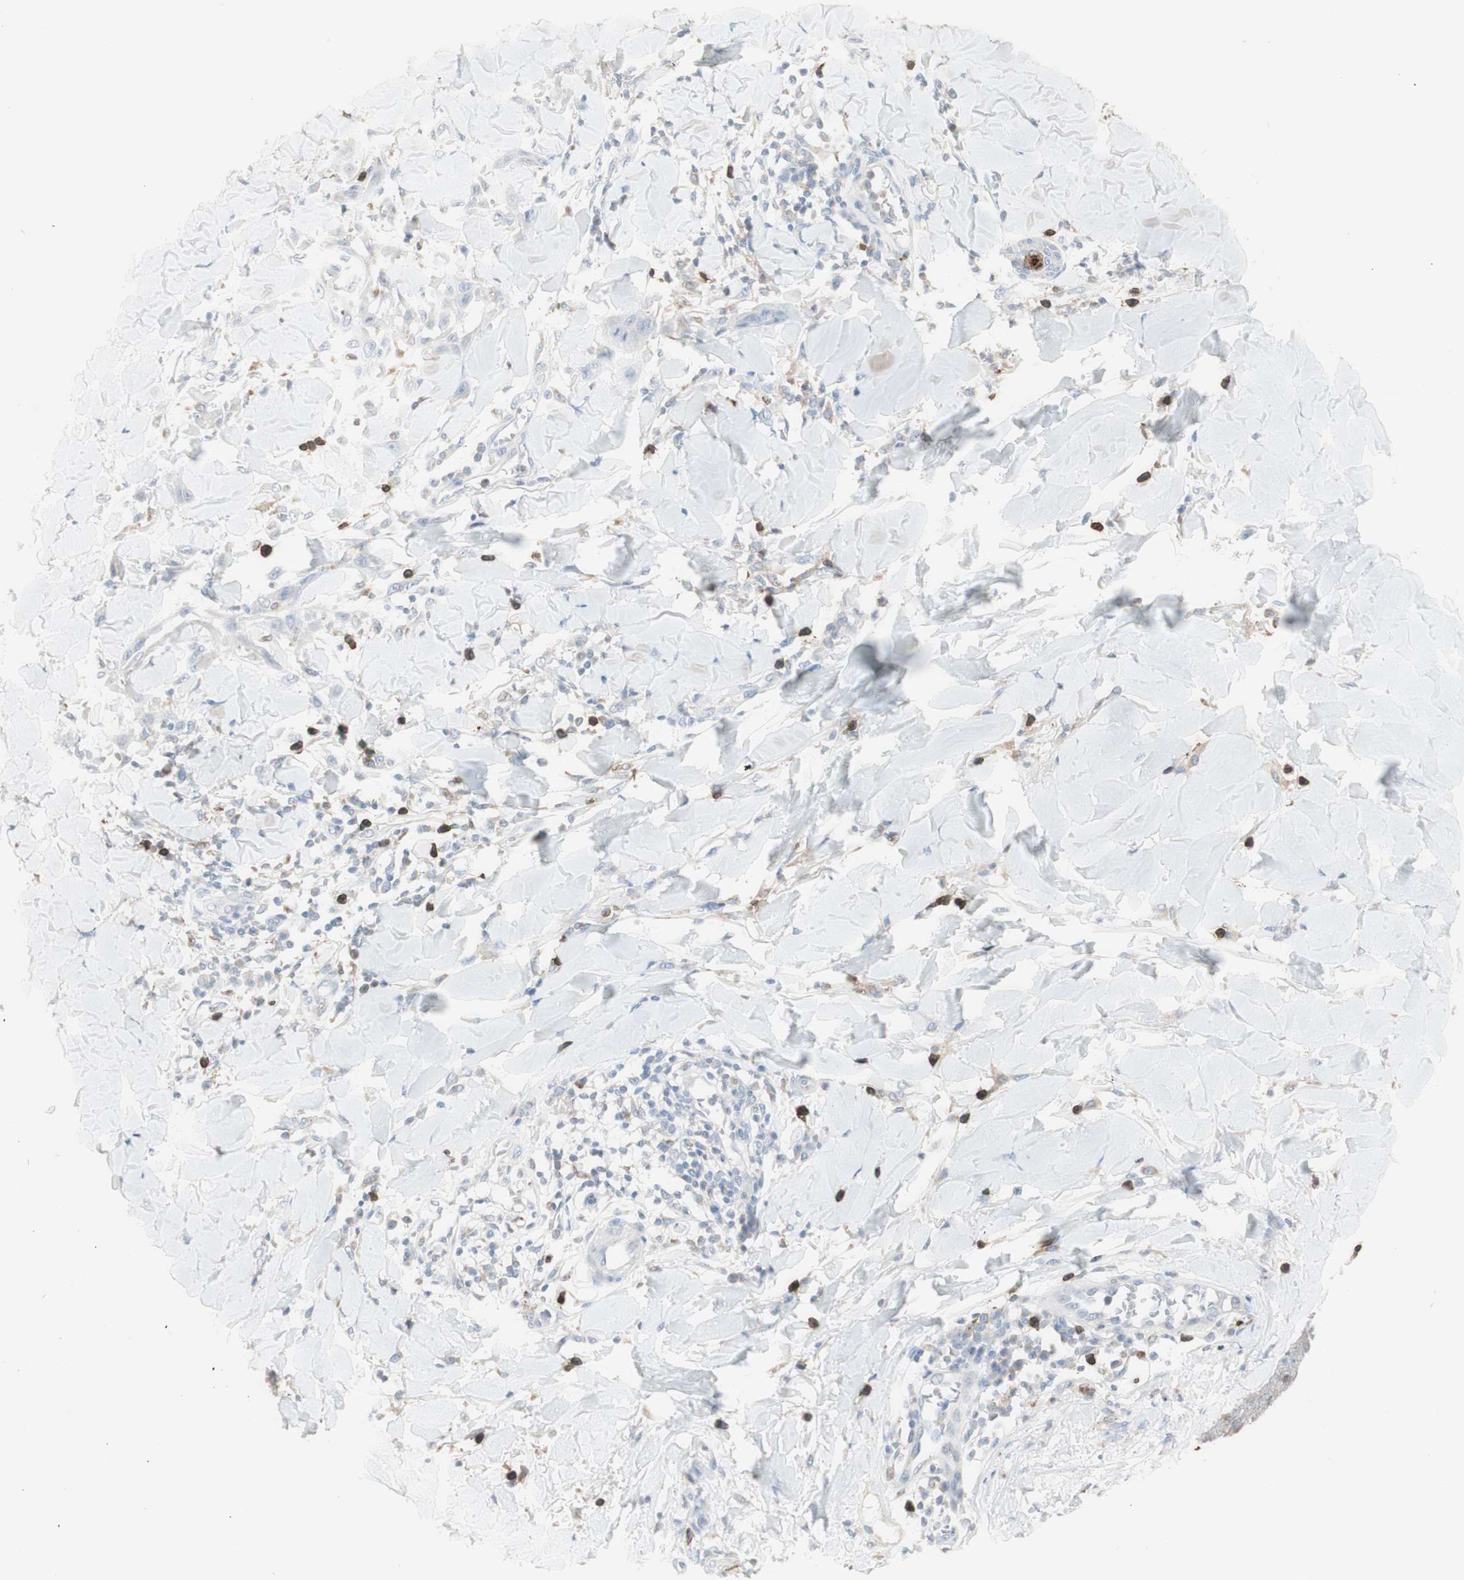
{"staining": {"intensity": "negative", "quantity": "none", "location": "none"}, "tissue": "skin cancer", "cell_type": "Tumor cells", "image_type": "cancer", "snomed": [{"axis": "morphology", "description": "Squamous cell carcinoma, NOS"}, {"axis": "topography", "description": "Skin"}], "caption": "Human skin squamous cell carcinoma stained for a protein using IHC shows no staining in tumor cells.", "gene": "ATP6V1B1", "patient": {"sex": "male", "age": 24}}